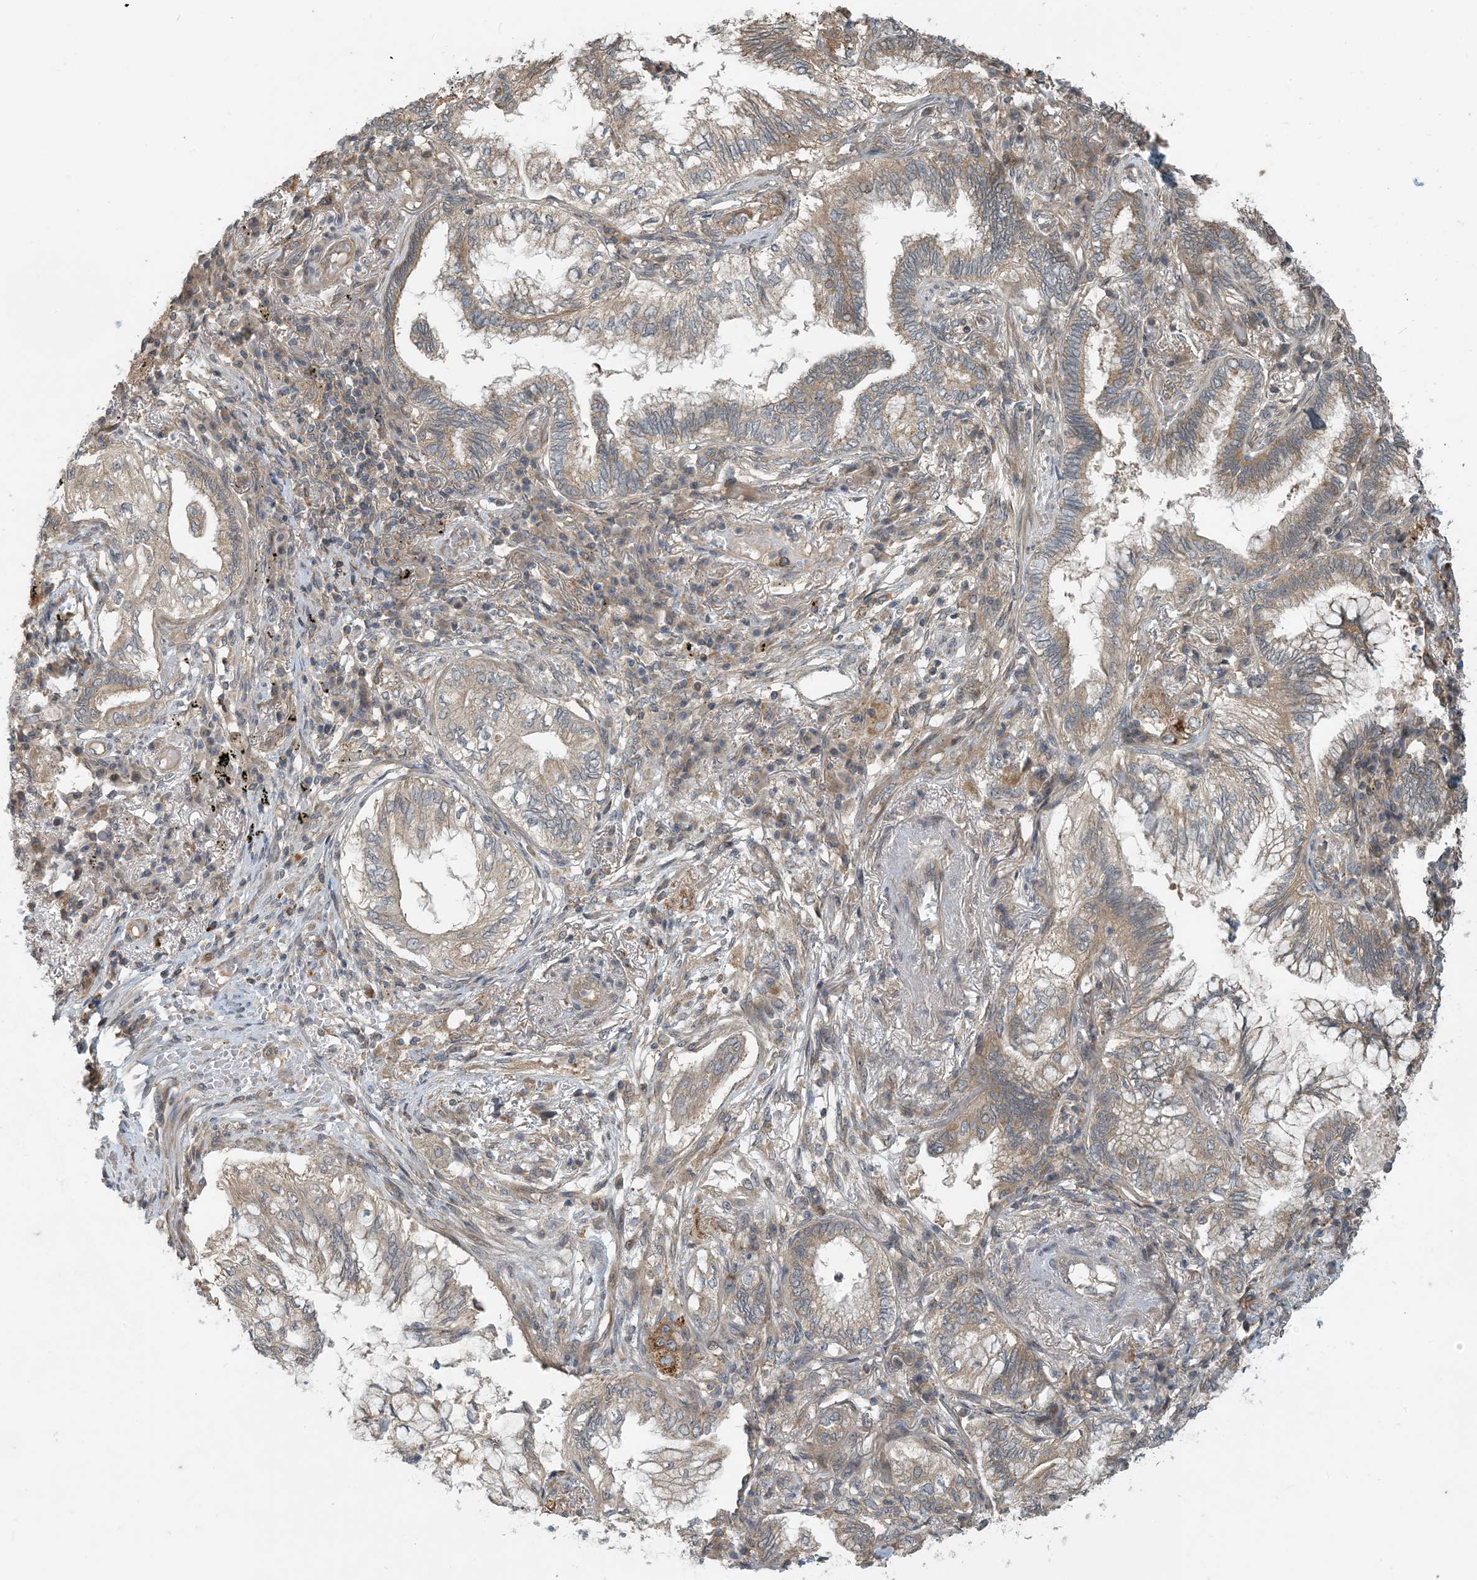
{"staining": {"intensity": "weak", "quantity": "25%-75%", "location": "cytoplasmic/membranous"}, "tissue": "lung cancer", "cell_type": "Tumor cells", "image_type": "cancer", "snomed": [{"axis": "morphology", "description": "Adenocarcinoma, NOS"}, {"axis": "topography", "description": "Lung"}], "caption": "Tumor cells display weak cytoplasmic/membranous positivity in approximately 25%-75% of cells in lung cancer. The staining was performed using DAB (3,3'-diaminobenzidine), with brown indicating positive protein expression. Nuclei are stained blue with hematoxylin.", "gene": "ZBTB3", "patient": {"sex": "female", "age": 70}}